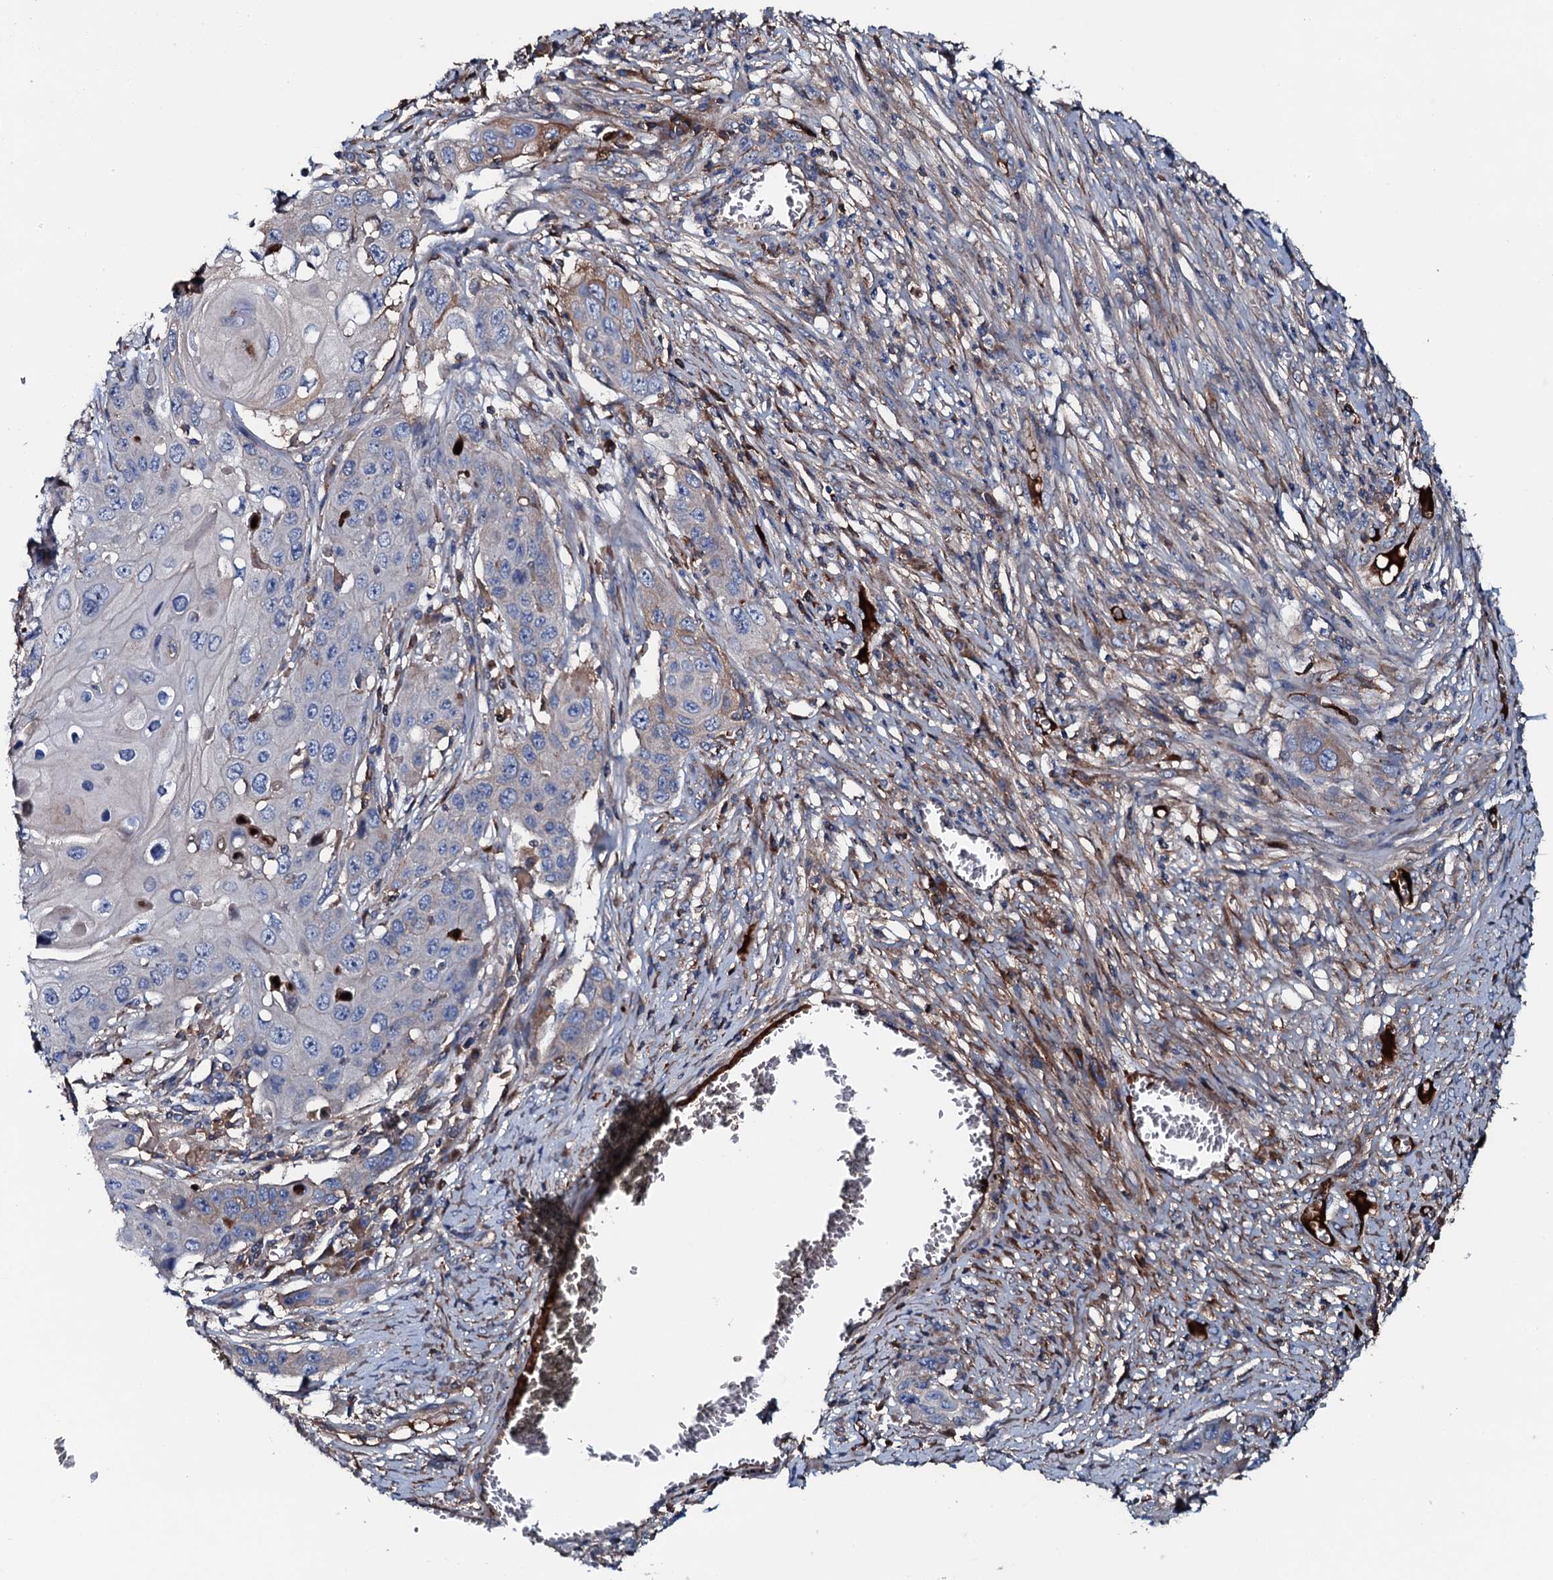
{"staining": {"intensity": "weak", "quantity": "<25%", "location": "cytoplasmic/membranous"}, "tissue": "skin cancer", "cell_type": "Tumor cells", "image_type": "cancer", "snomed": [{"axis": "morphology", "description": "Squamous cell carcinoma, NOS"}, {"axis": "topography", "description": "Skin"}], "caption": "Tumor cells show no significant positivity in skin cancer (squamous cell carcinoma).", "gene": "NEK1", "patient": {"sex": "male", "age": 55}}